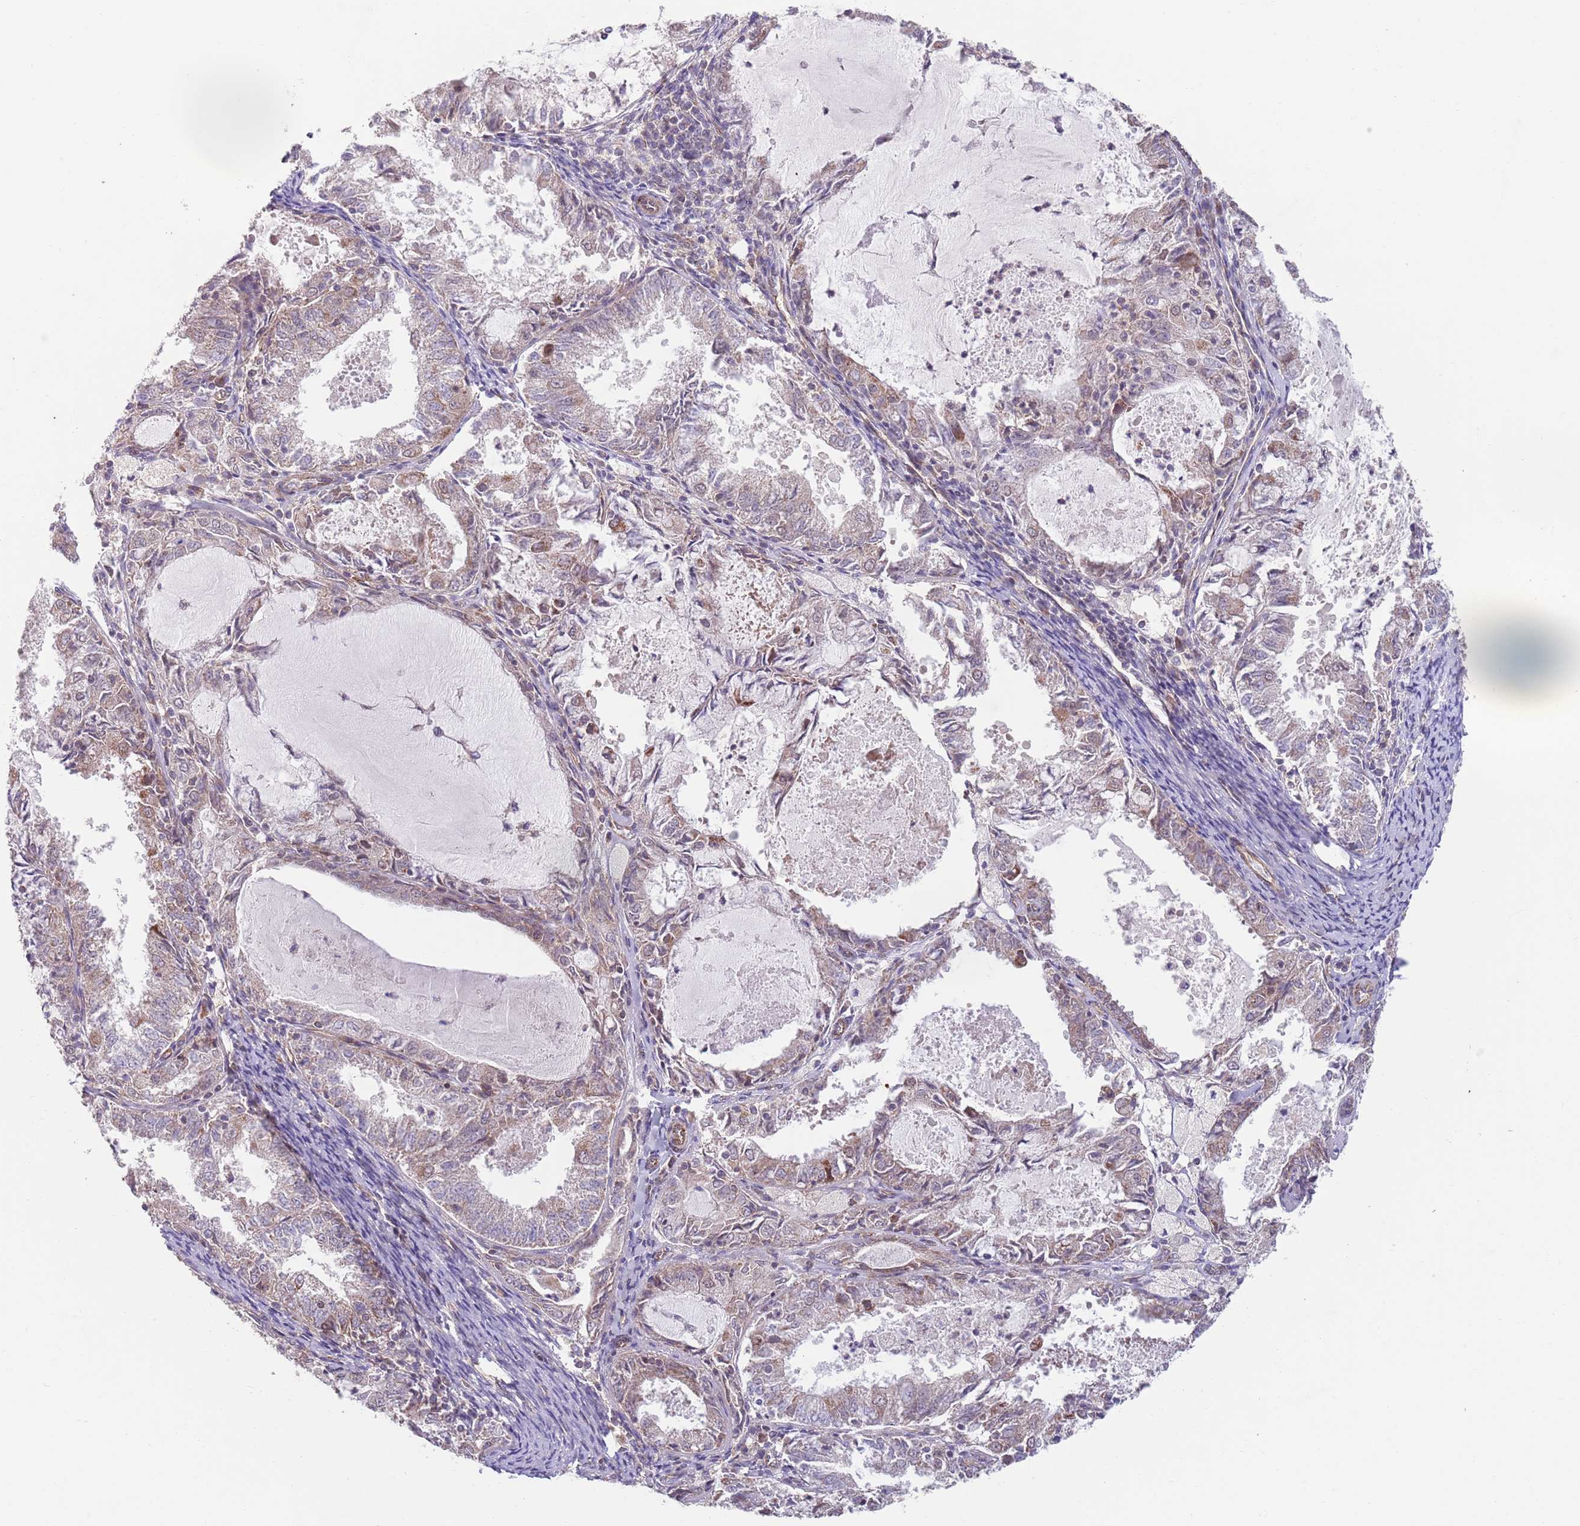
{"staining": {"intensity": "negative", "quantity": "none", "location": "none"}, "tissue": "endometrial cancer", "cell_type": "Tumor cells", "image_type": "cancer", "snomed": [{"axis": "morphology", "description": "Adenocarcinoma, NOS"}, {"axis": "topography", "description": "Endometrium"}], "caption": "Endometrial cancer was stained to show a protein in brown. There is no significant positivity in tumor cells.", "gene": "CHD9", "patient": {"sex": "female", "age": 57}}